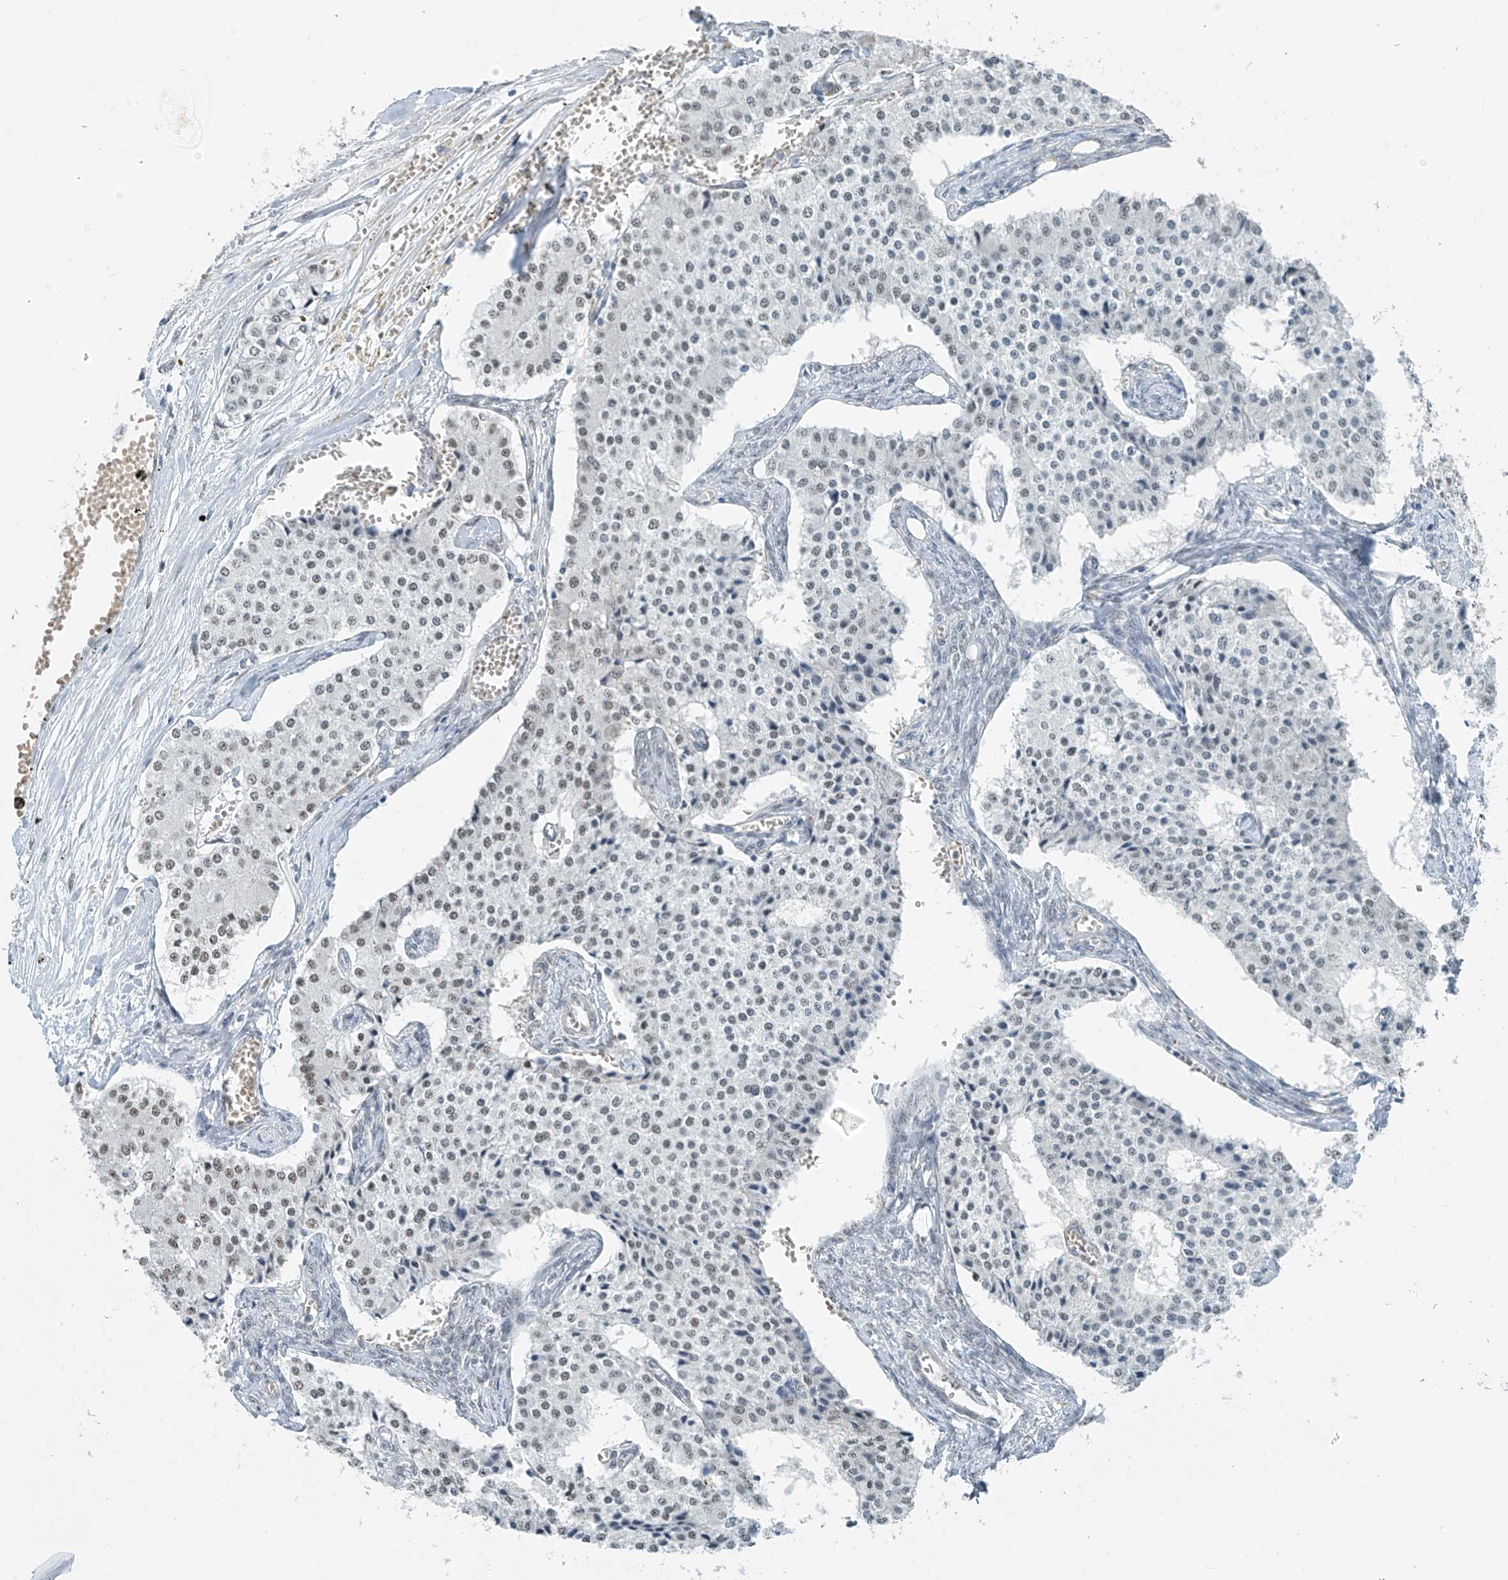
{"staining": {"intensity": "weak", "quantity": "25%-75%", "location": "nuclear"}, "tissue": "carcinoid", "cell_type": "Tumor cells", "image_type": "cancer", "snomed": [{"axis": "morphology", "description": "Carcinoid, malignant, NOS"}, {"axis": "topography", "description": "Colon"}], "caption": "Immunohistochemical staining of human malignant carcinoid demonstrates low levels of weak nuclear positivity in approximately 25%-75% of tumor cells.", "gene": "MCM9", "patient": {"sex": "female", "age": 52}}